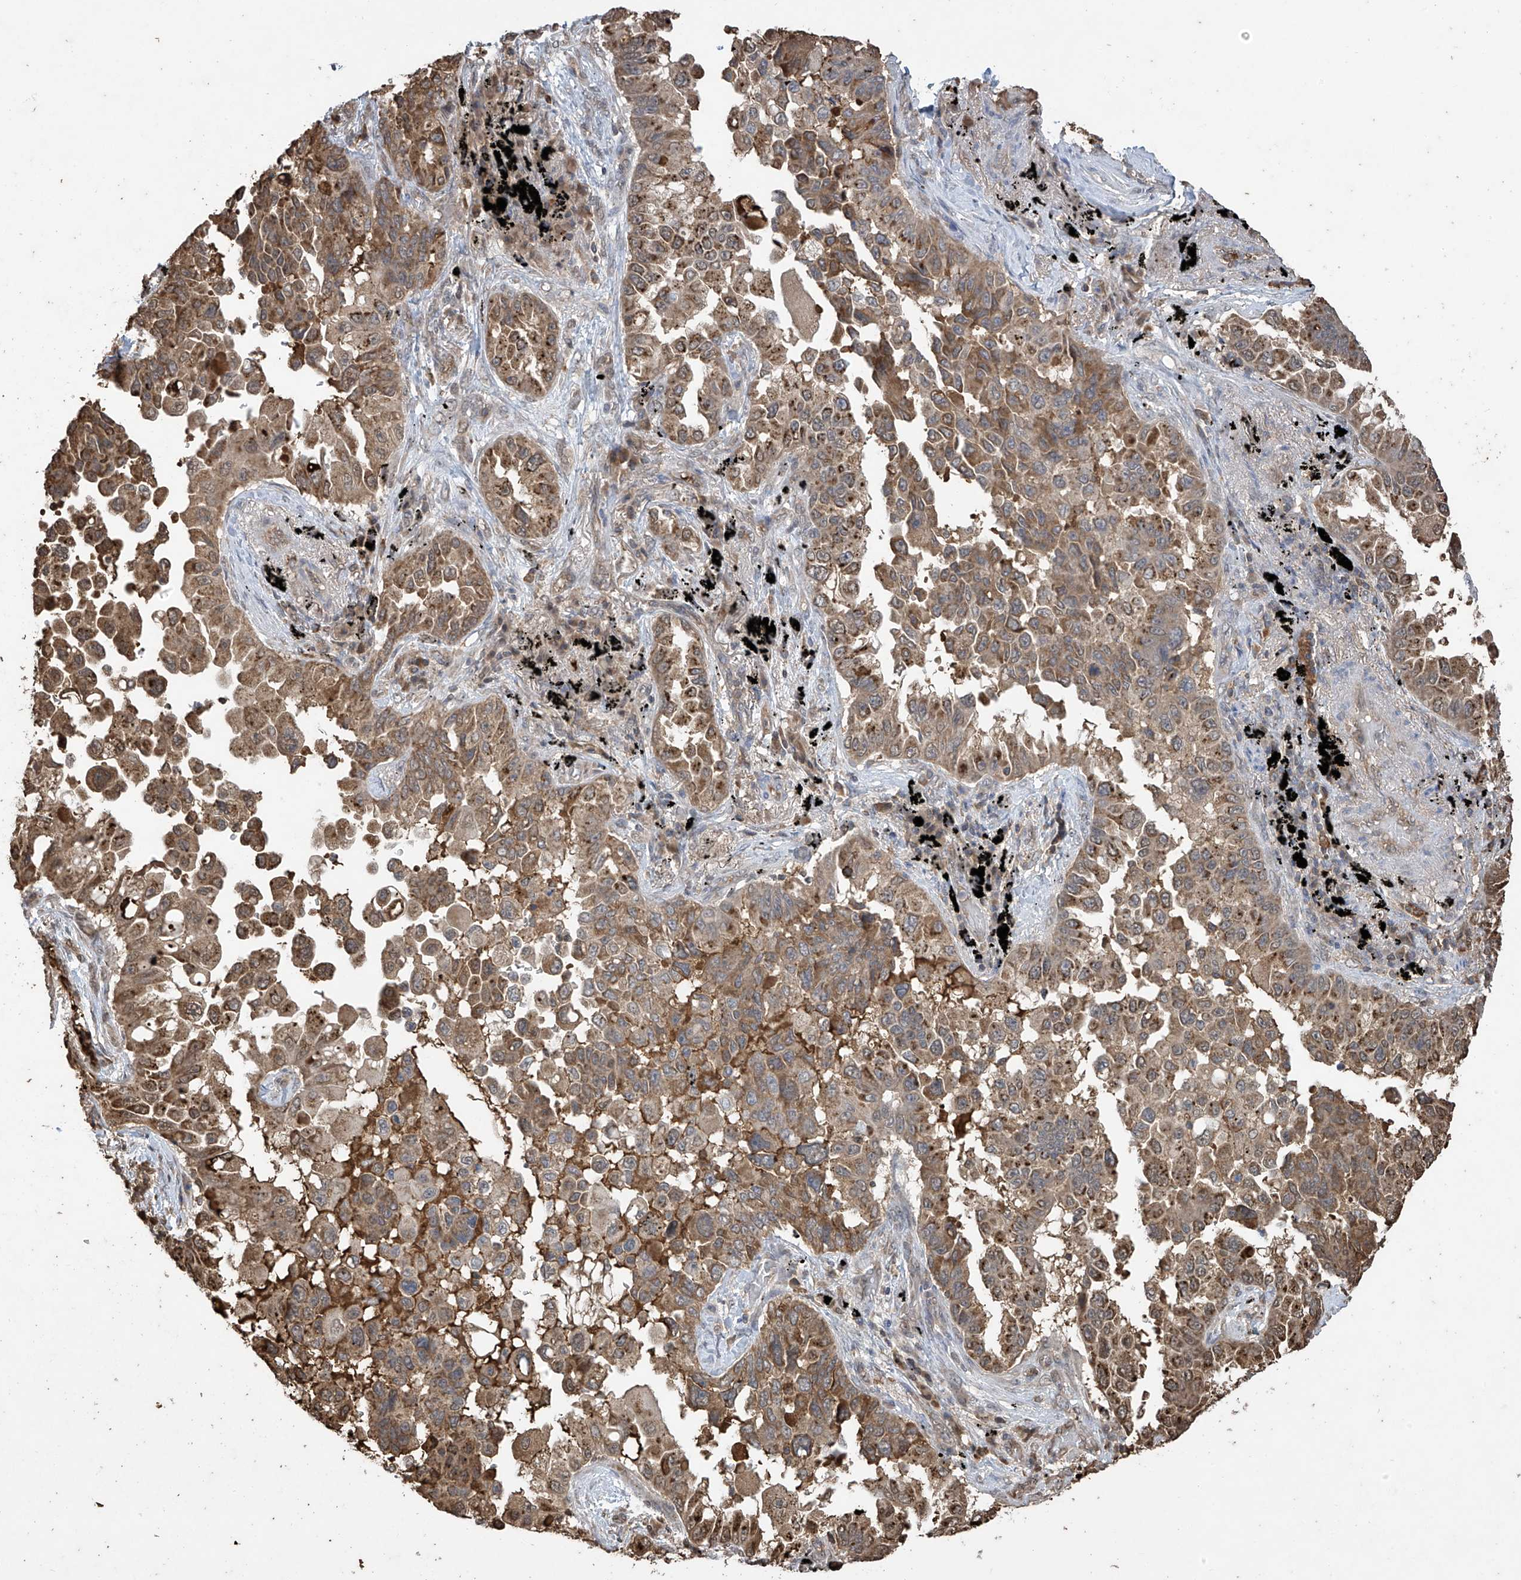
{"staining": {"intensity": "moderate", "quantity": ">75%", "location": "cytoplasmic/membranous"}, "tissue": "lung cancer", "cell_type": "Tumor cells", "image_type": "cancer", "snomed": [{"axis": "morphology", "description": "Adenocarcinoma, NOS"}, {"axis": "topography", "description": "Lung"}], "caption": "High-power microscopy captured an immunohistochemistry micrograph of lung cancer, revealing moderate cytoplasmic/membranous expression in approximately >75% of tumor cells.", "gene": "PNPT1", "patient": {"sex": "female", "age": 67}}